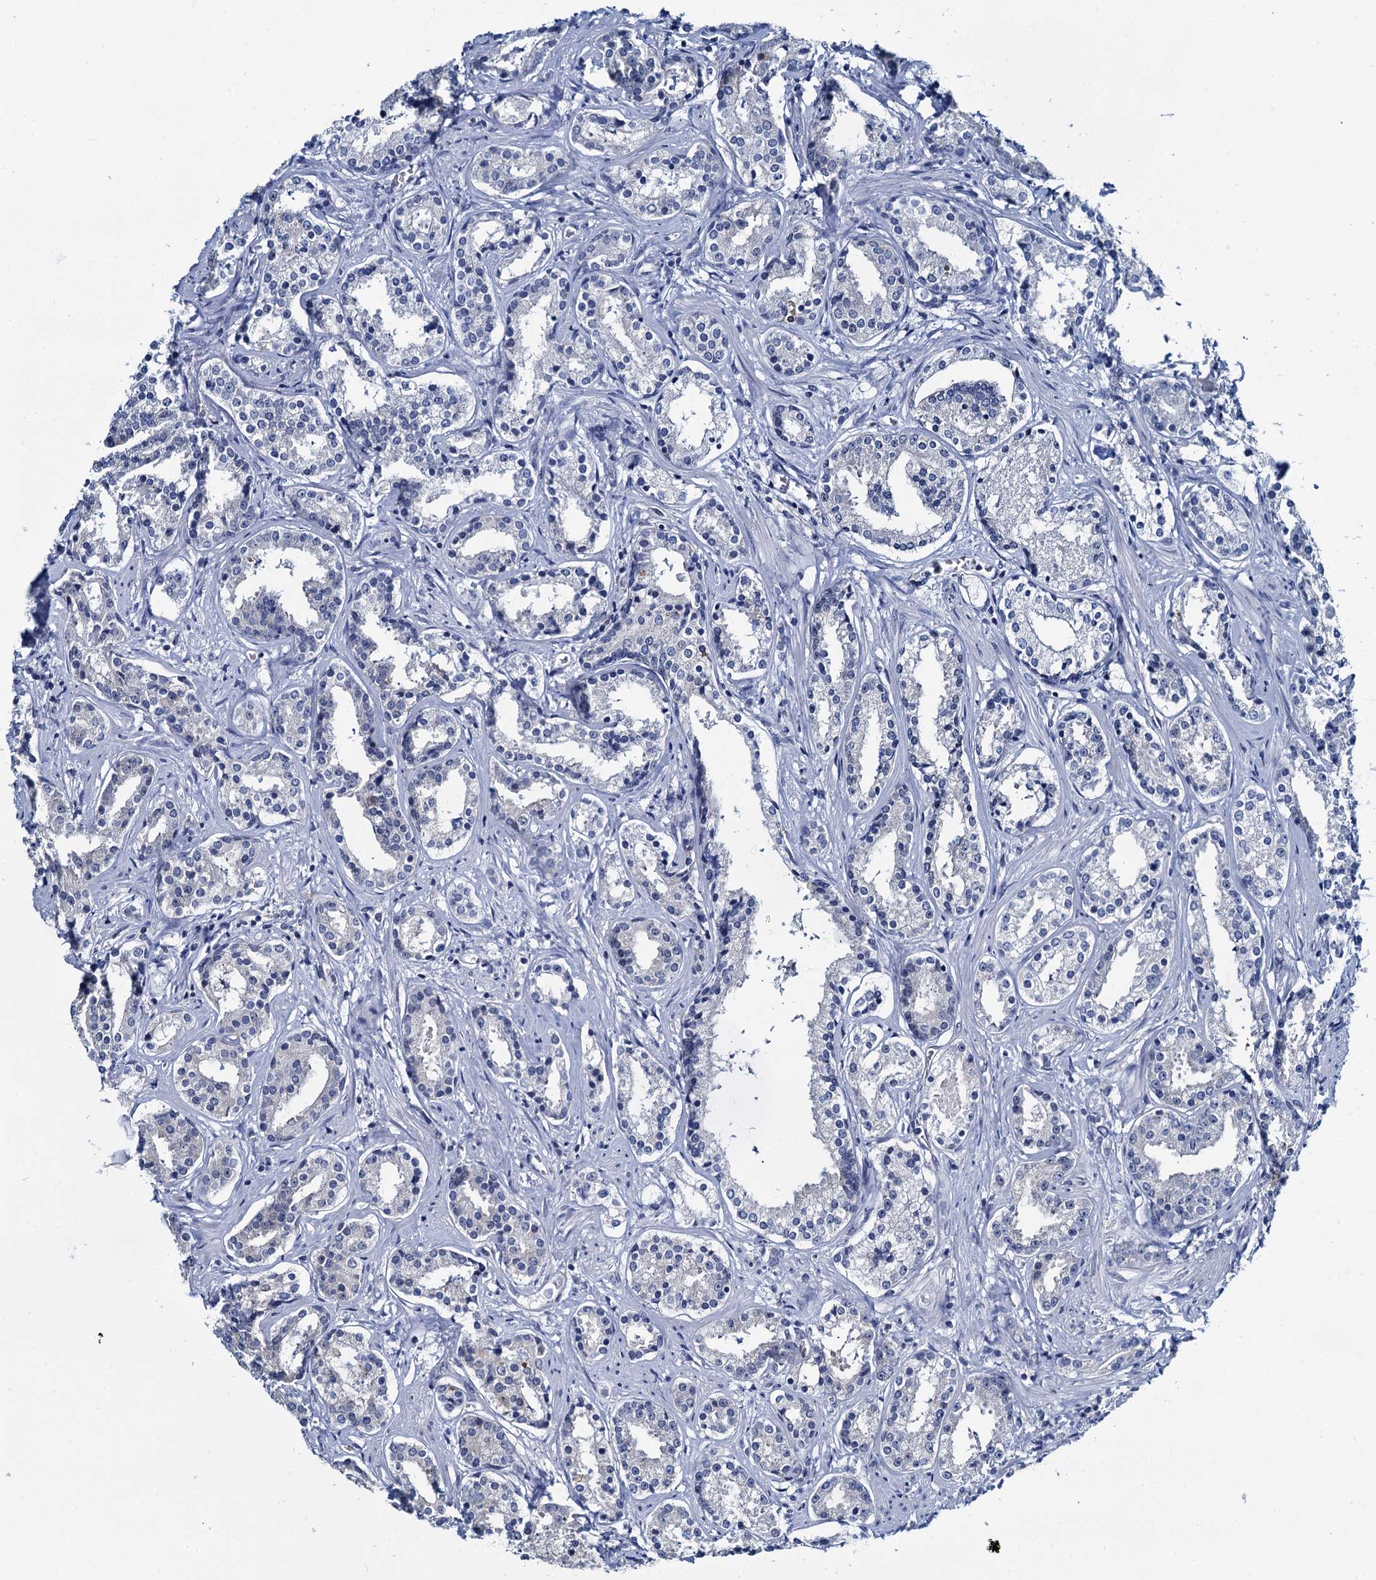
{"staining": {"intensity": "negative", "quantity": "none", "location": "none"}, "tissue": "prostate cancer", "cell_type": "Tumor cells", "image_type": "cancer", "snomed": [{"axis": "morphology", "description": "Adenocarcinoma, High grade"}, {"axis": "topography", "description": "Prostate"}], "caption": "Tumor cells show no significant positivity in prostate cancer (adenocarcinoma (high-grade)). (Brightfield microscopy of DAB immunohistochemistry at high magnification).", "gene": "MIOX", "patient": {"sex": "male", "age": 58}}